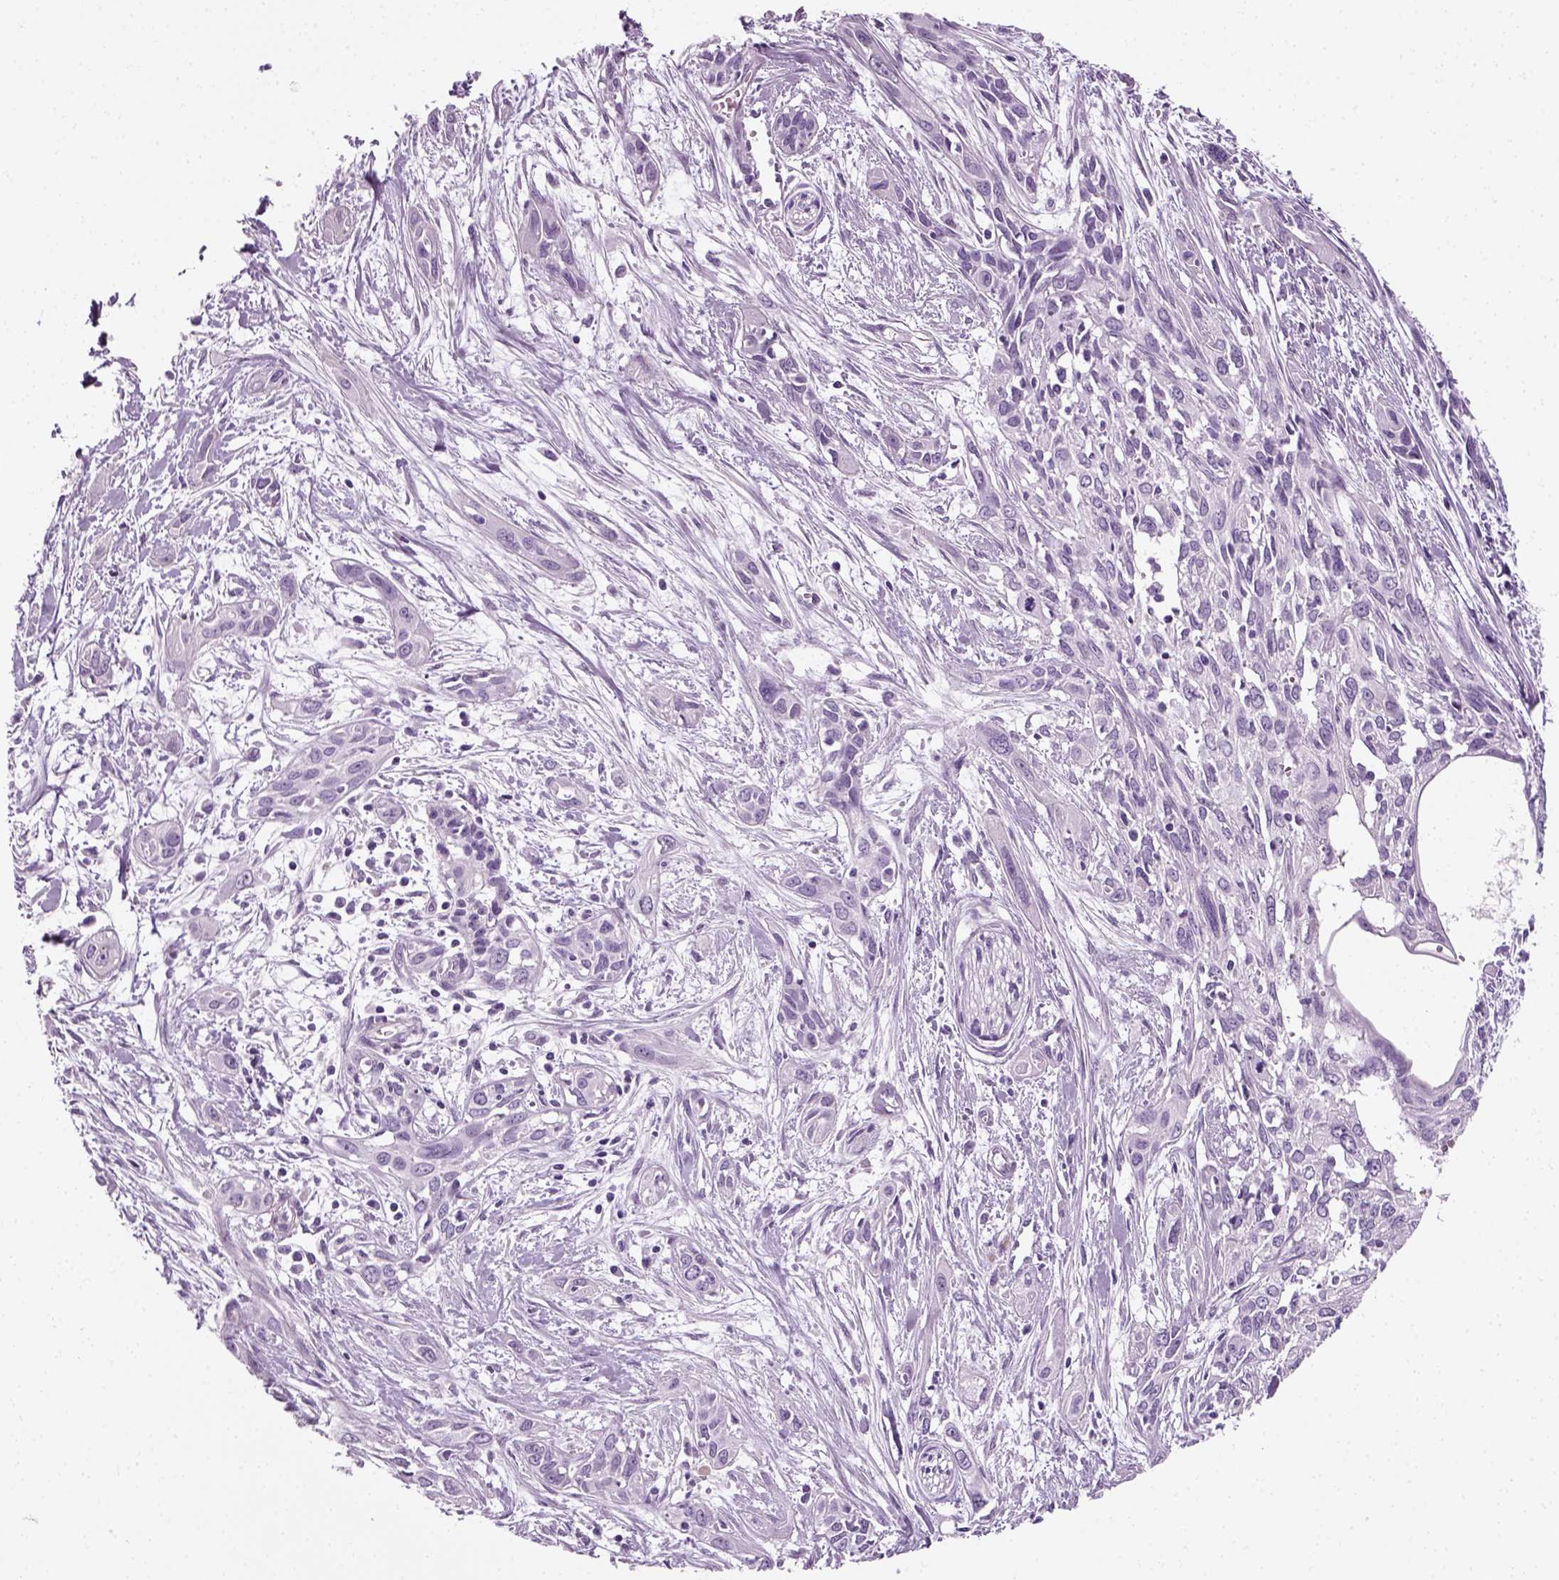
{"staining": {"intensity": "negative", "quantity": "none", "location": "none"}, "tissue": "pancreatic cancer", "cell_type": "Tumor cells", "image_type": "cancer", "snomed": [{"axis": "morphology", "description": "Adenocarcinoma, NOS"}, {"axis": "topography", "description": "Pancreas"}], "caption": "Immunohistochemistry (IHC) photomicrograph of neoplastic tissue: human pancreatic cancer stained with DAB exhibits no significant protein staining in tumor cells. (DAB (3,3'-diaminobenzidine) immunohistochemistry (IHC) visualized using brightfield microscopy, high magnification).", "gene": "SPATA31E1", "patient": {"sex": "female", "age": 55}}